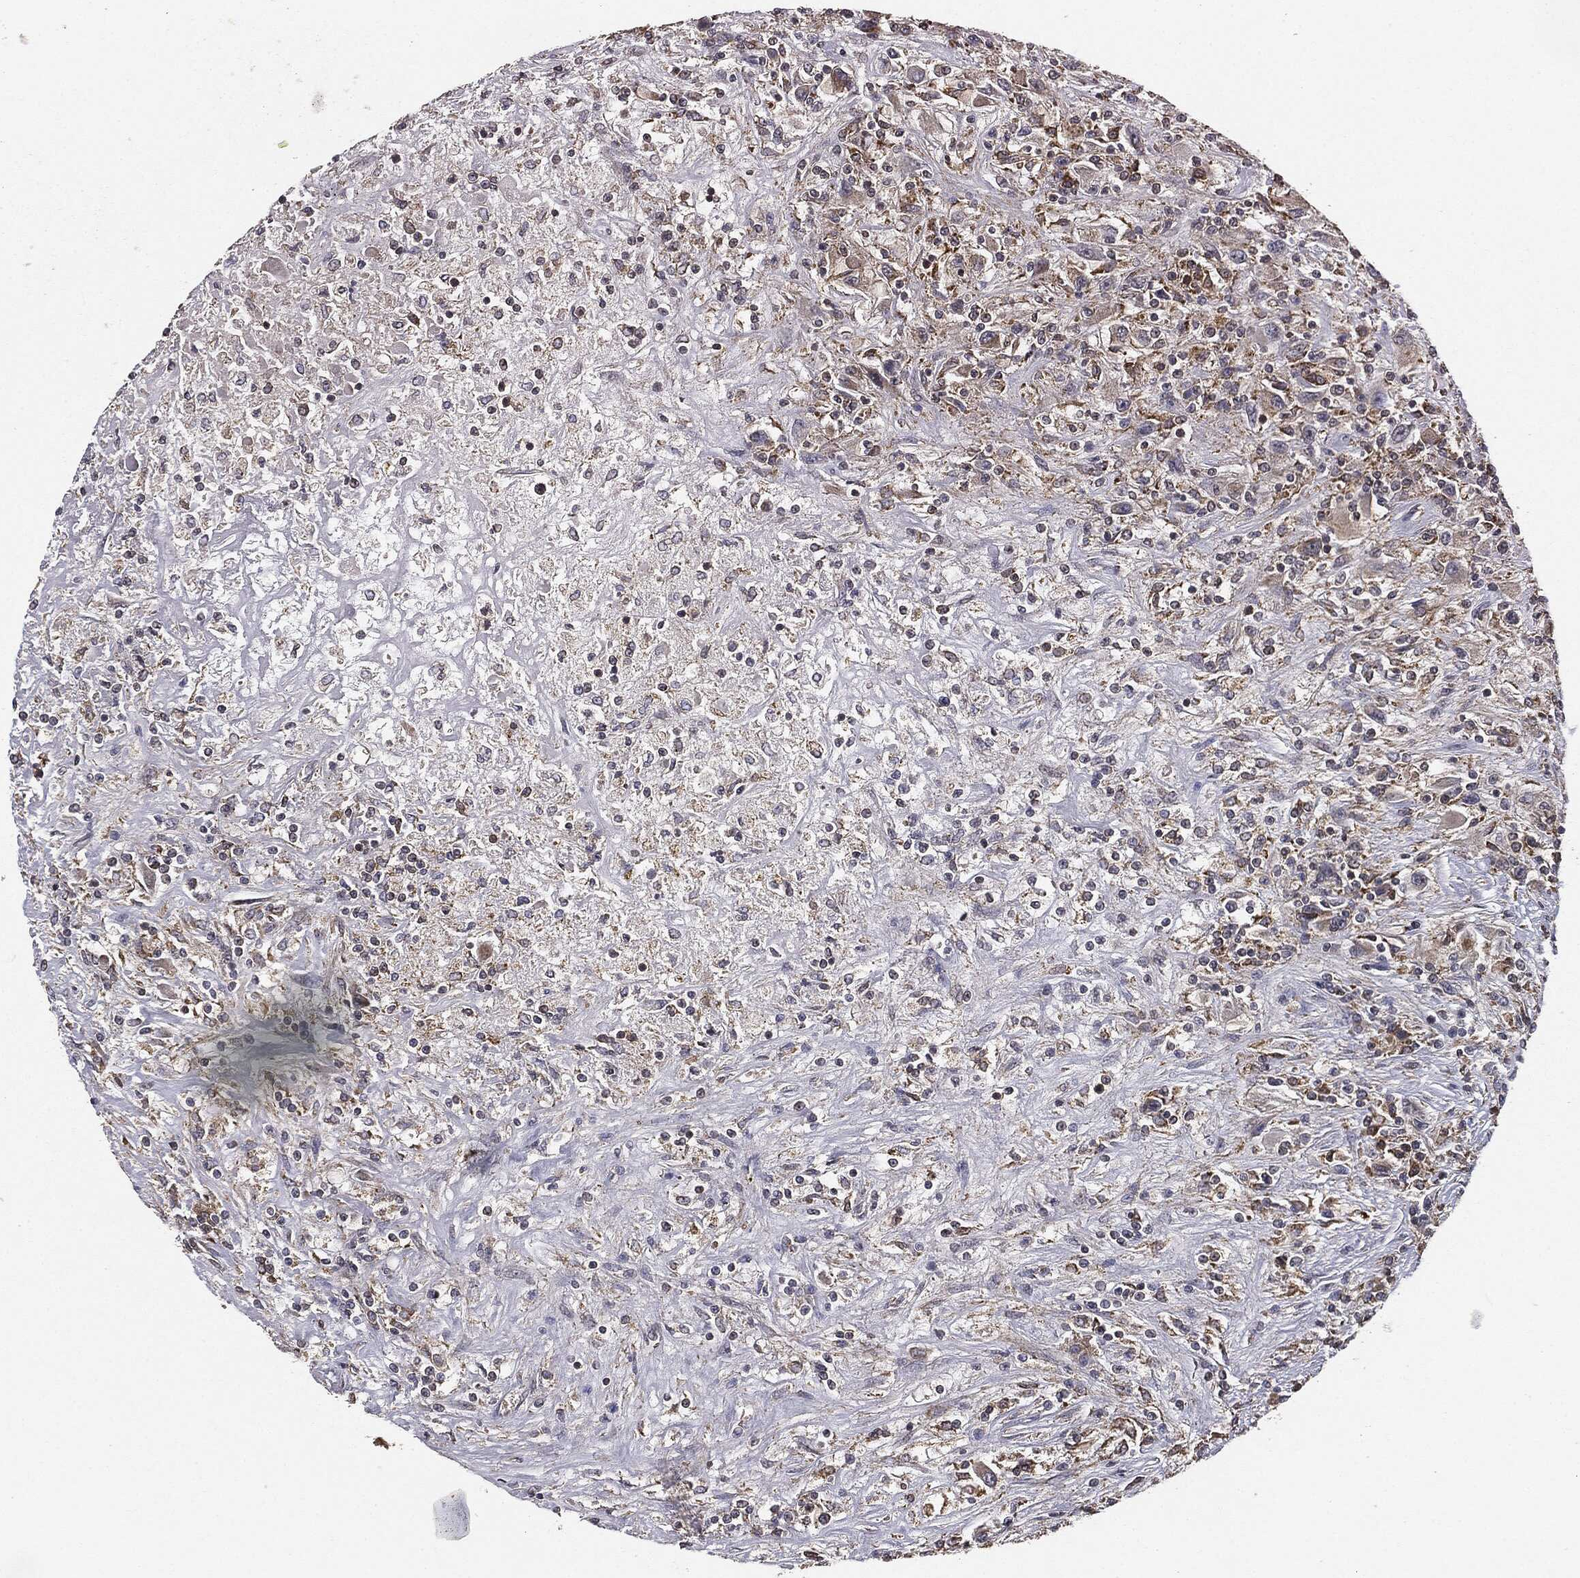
{"staining": {"intensity": "negative", "quantity": "none", "location": "none"}, "tissue": "renal cancer", "cell_type": "Tumor cells", "image_type": "cancer", "snomed": [{"axis": "morphology", "description": "Adenocarcinoma, NOS"}, {"axis": "topography", "description": "Kidney"}], "caption": "A photomicrograph of renal cancer stained for a protein displays no brown staining in tumor cells.", "gene": "MIER2", "patient": {"sex": "female", "age": 67}}